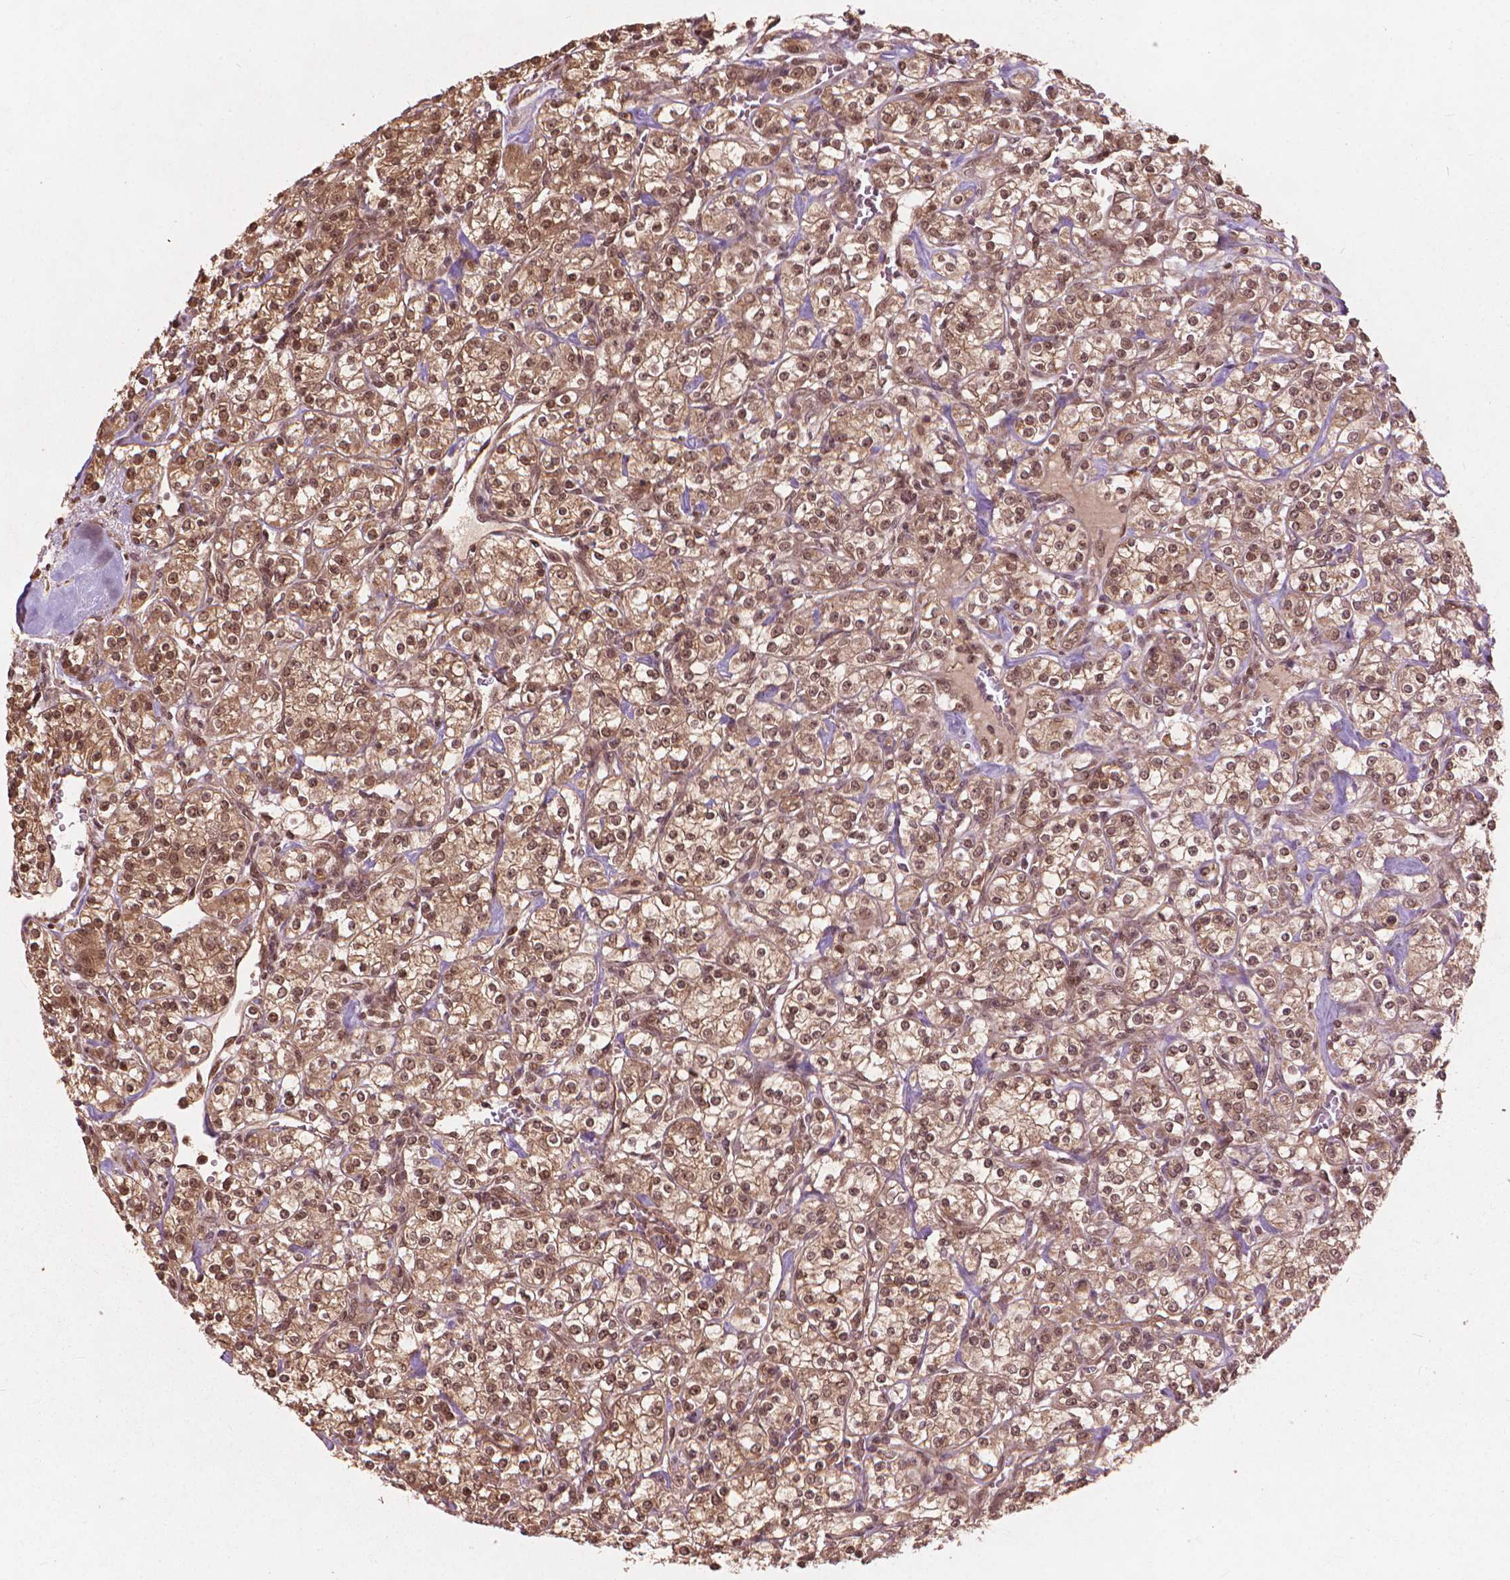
{"staining": {"intensity": "moderate", "quantity": ">75%", "location": "nuclear"}, "tissue": "renal cancer", "cell_type": "Tumor cells", "image_type": "cancer", "snomed": [{"axis": "morphology", "description": "Adenocarcinoma, NOS"}, {"axis": "topography", "description": "Kidney"}], "caption": "Renal adenocarcinoma was stained to show a protein in brown. There is medium levels of moderate nuclear expression in about >75% of tumor cells.", "gene": "SSU72", "patient": {"sex": "male", "age": 77}}